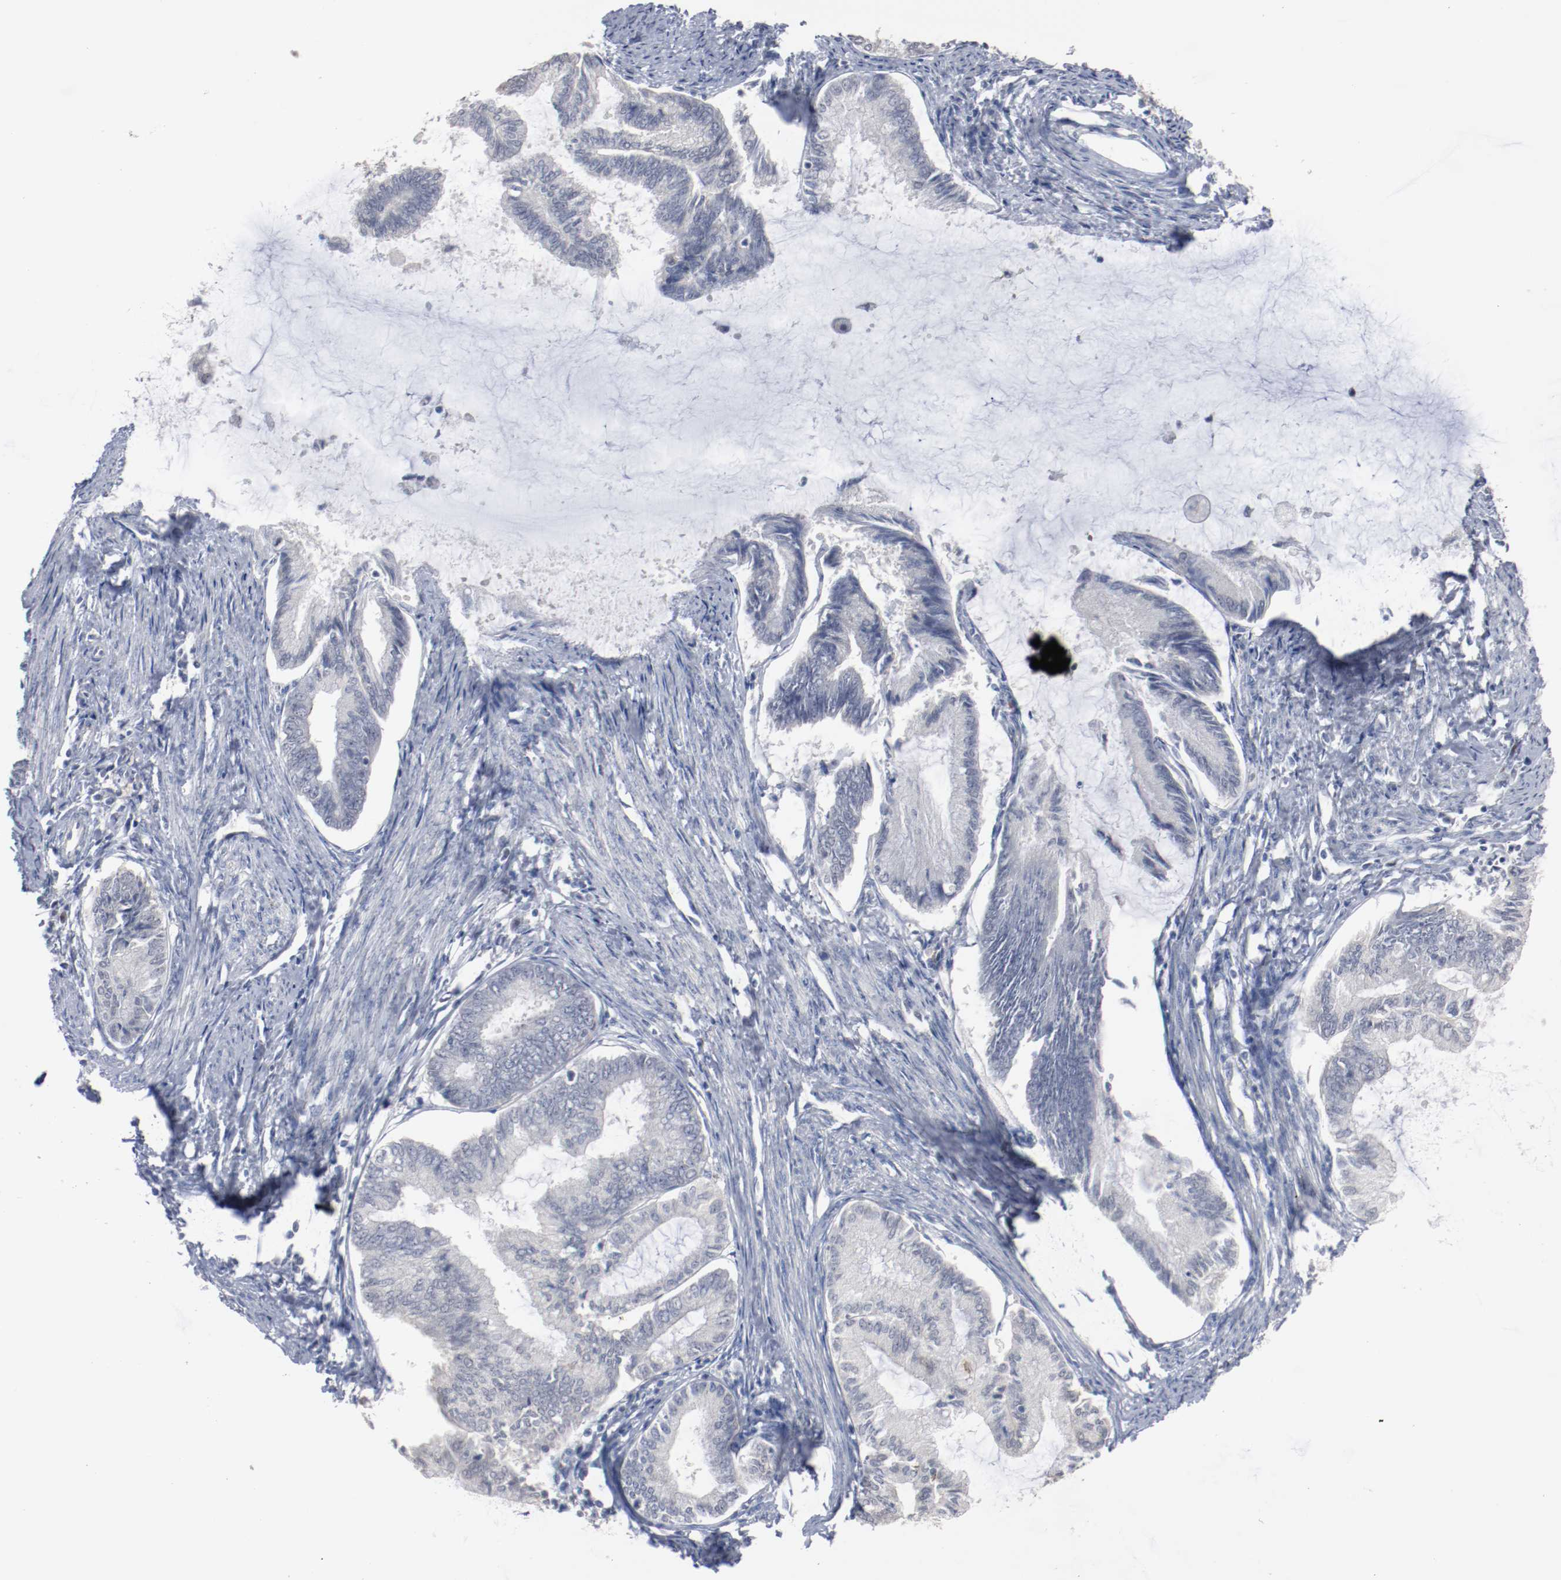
{"staining": {"intensity": "negative", "quantity": "none", "location": "none"}, "tissue": "endometrial cancer", "cell_type": "Tumor cells", "image_type": "cancer", "snomed": [{"axis": "morphology", "description": "Adenocarcinoma, NOS"}, {"axis": "topography", "description": "Endometrium"}], "caption": "Human endometrial cancer (adenocarcinoma) stained for a protein using immunohistochemistry shows no staining in tumor cells.", "gene": "ERICH1", "patient": {"sex": "female", "age": 86}}